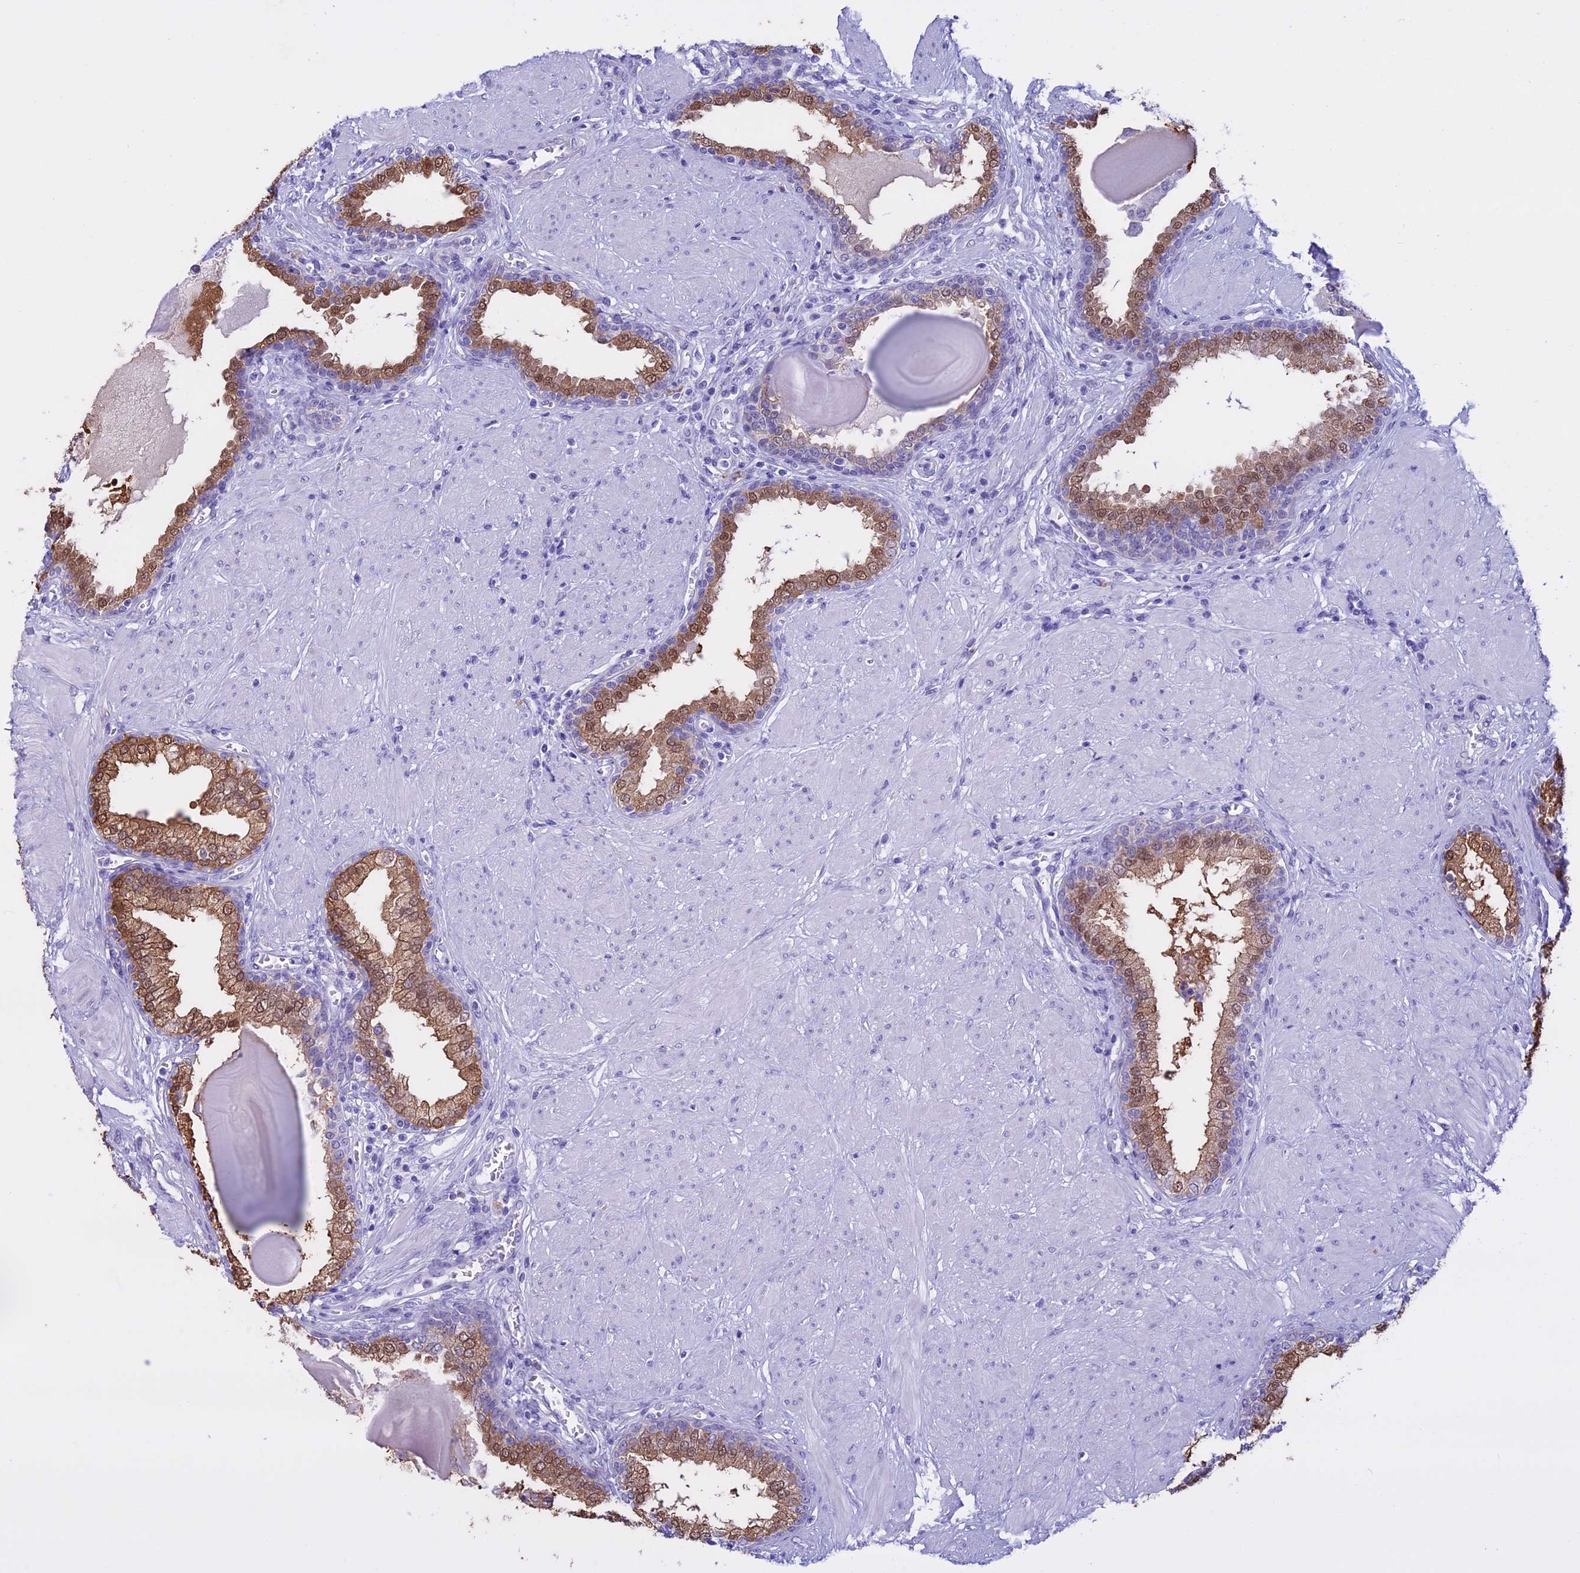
{"staining": {"intensity": "moderate", "quantity": ">75%", "location": "cytoplasmic/membranous,nuclear"}, "tissue": "prostate", "cell_type": "Glandular cells", "image_type": "normal", "snomed": [{"axis": "morphology", "description": "Normal tissue, NOS"}, {"axis": "topography", "description": "Prostate"}], "caption": "The micrograph reveals immunohistochemical staining of unremarkable prostate. There is moderate cytoplasmic/membranous,nuclear expression is identified in about >75% of glandular cells. The protein is stained brown, and the nuclei are stained in blue (DAB (3,3'-diaminobenzidine) IHC with brightfield microscopy, high magnification).", "gene": "LHFPL2", "patient": {"sex": "male", "age": 51}}